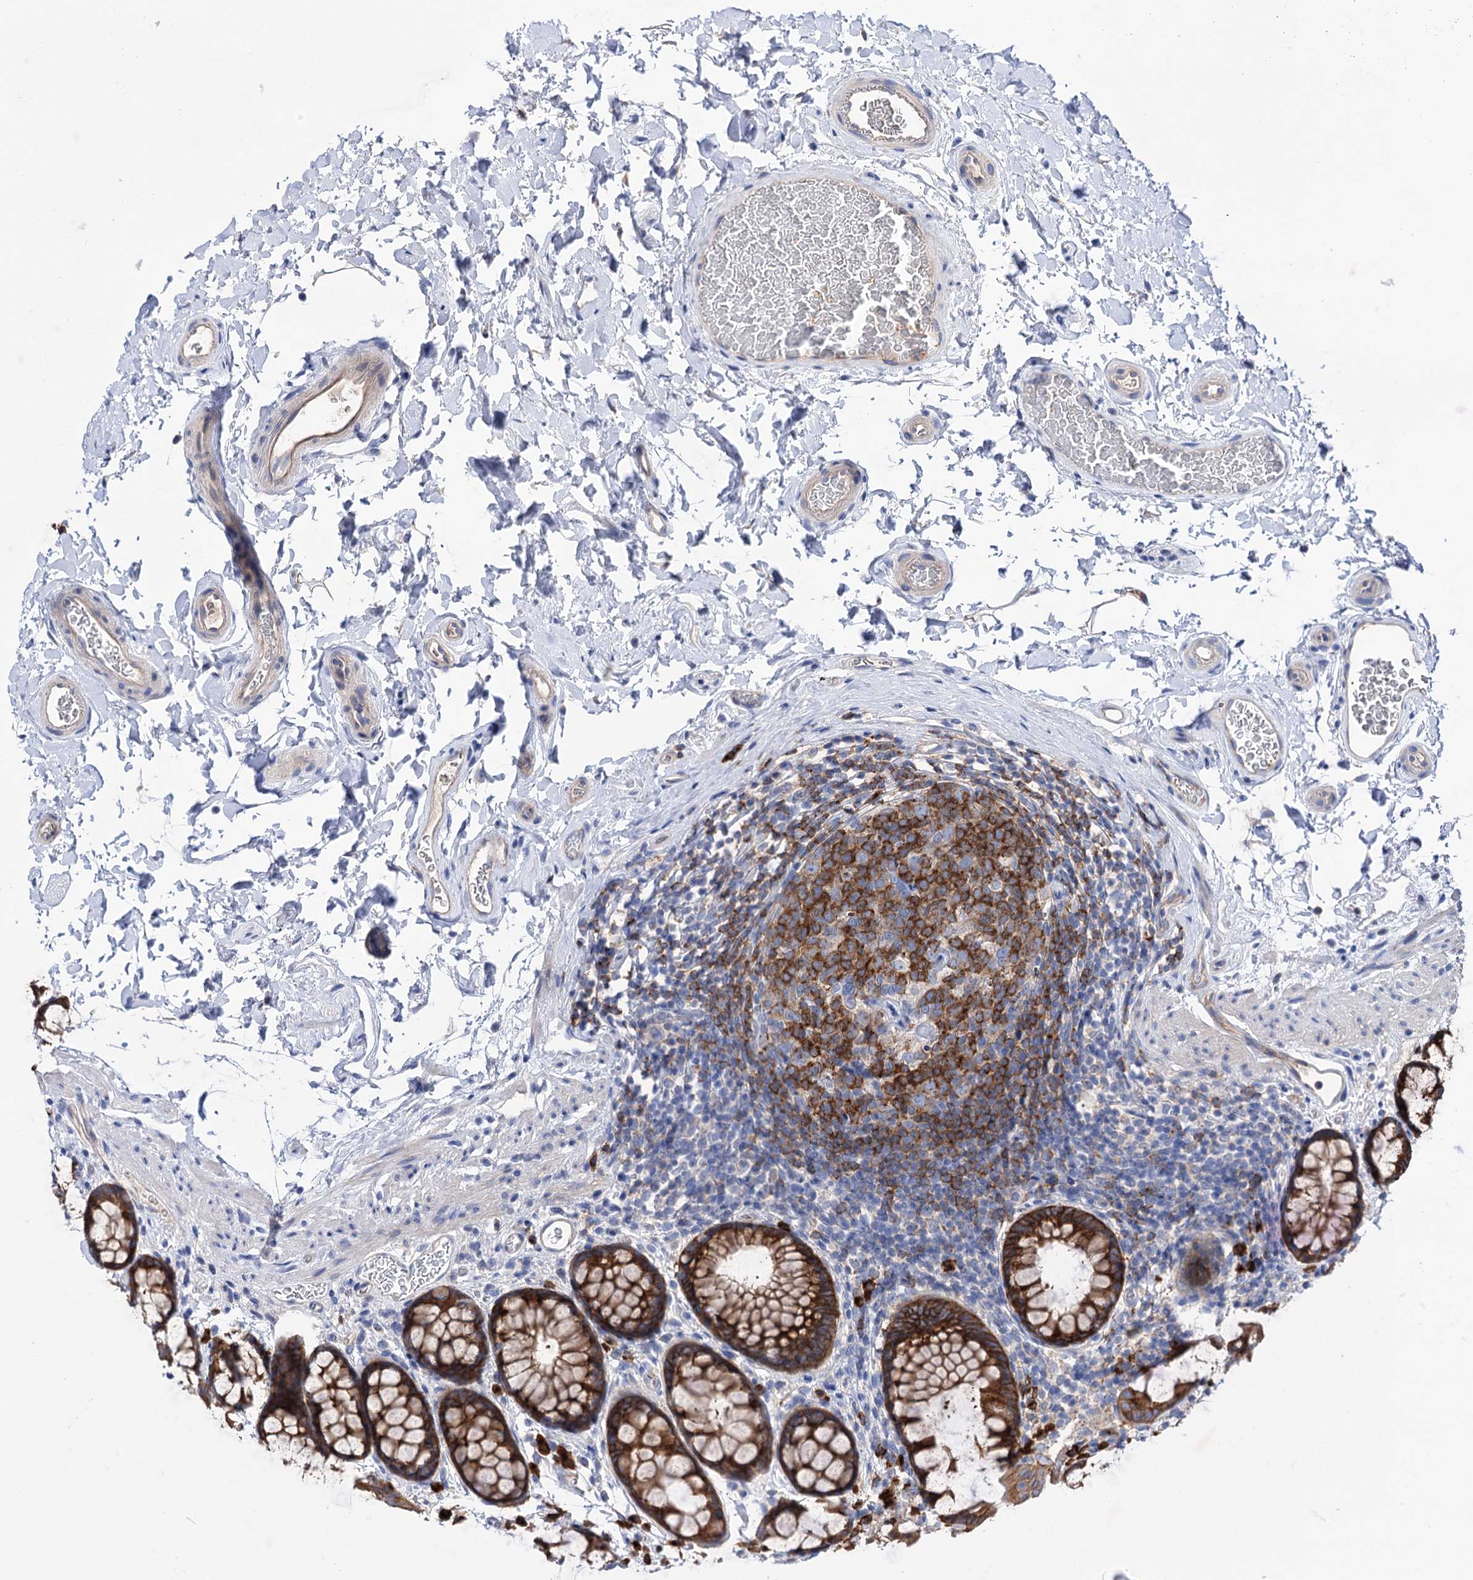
{"staining": {"intensity": "negative", "quantity": "none", "location": "none"}, "tissue": "colon", "cell_type": "Endothelial cells", "image_type": "normal", "snomed": [{"axis": "morphology", "description": "Normal tissue, NOS"}, {"axis": "topography", "description": "Colon"}], "caption": "Image shows no protein positivity in endothelial cells of benign colon. (DAB immunohistochemistry (IHC) with hematoxylin counter stain).", "gene": "BBS4", "patient": {"sex": "female", "age": 82}}